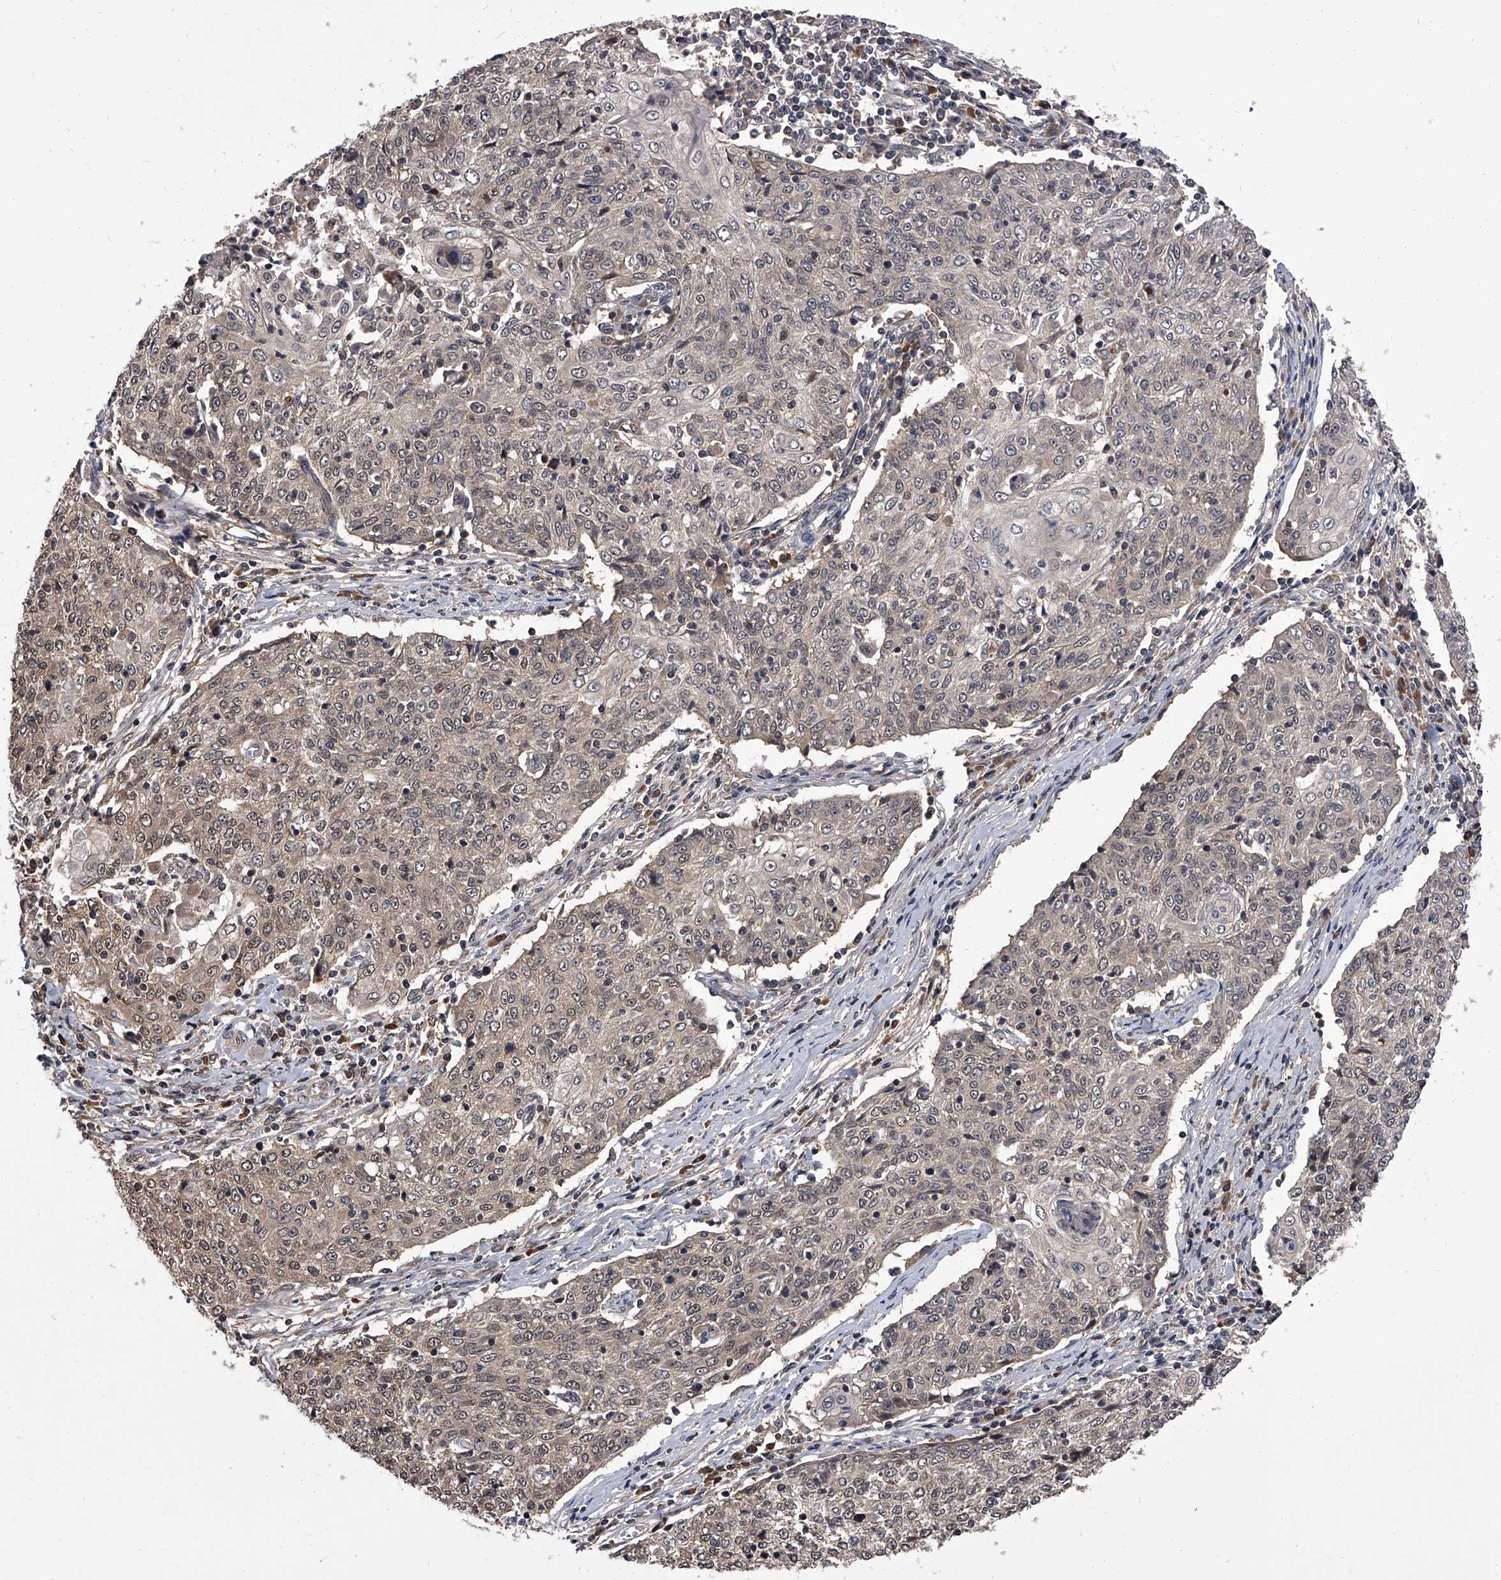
{"staining": {"intensity": "weak", "quantity": "25%-75%", "location": "cytoplasmic/membranous,nuclear"}, "tissue": "cervical cancer", "cell_type": "Tumor cells", "image_type": "cancer", "snomed": [{"axis": "morphology", "description": "Squamous cell carcinoma, NOS"}, {"axis": "topography", "description": "Cervix"}], "caption": "A brown stain highlights weak cytoplasmic/membranous and nuclear expression of a protein in cervical cancer tumor cells. Nuclei are stained in blue.", "gene": "SLC18B1", "patient": {"sex": "female", "age": 48}}